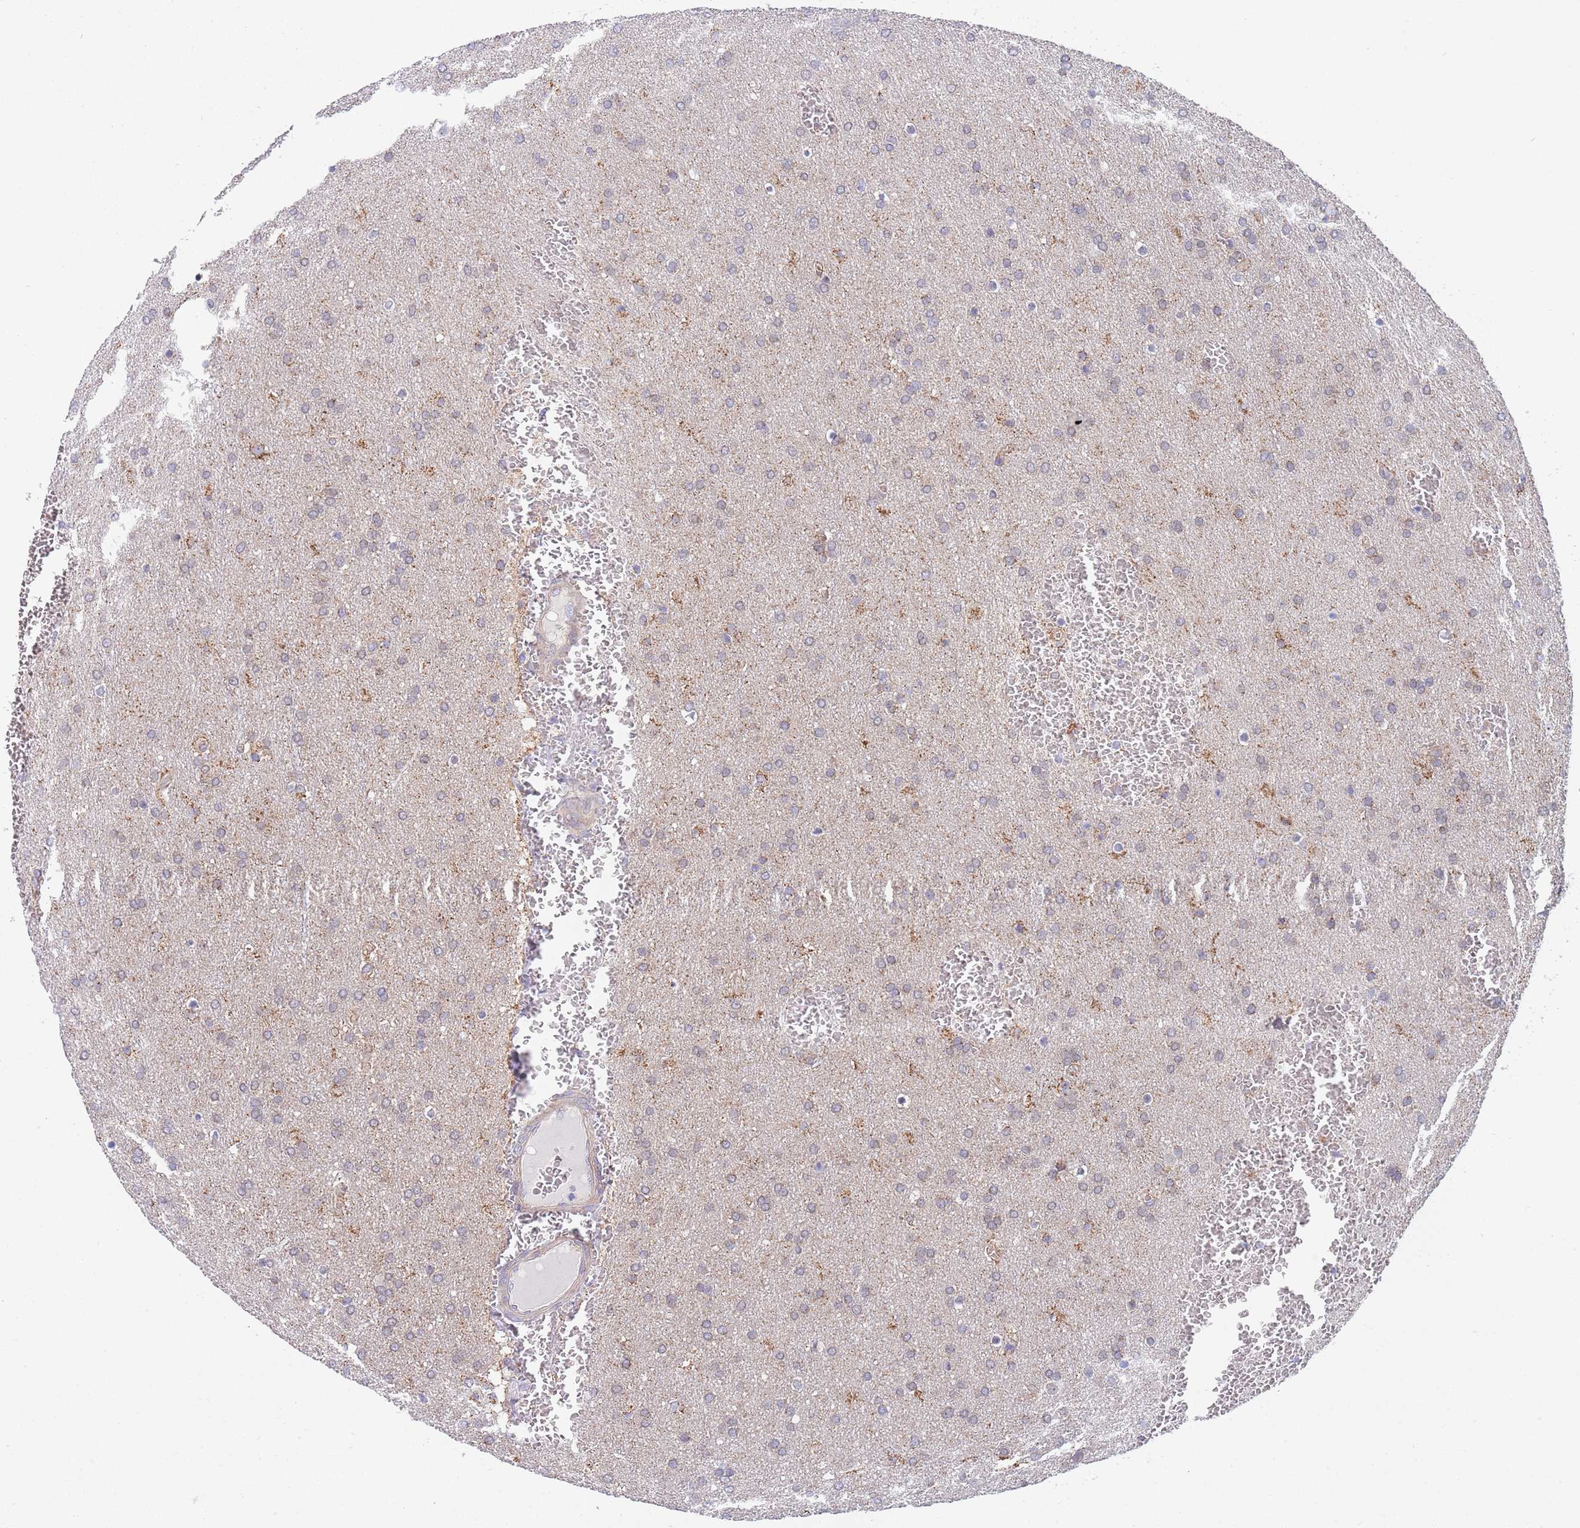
{"staining": {"intensity": "weak", "quantity": "<25%", "location": "cytoplasmic/membranous"}, "tissue": "glioma", "cell_type": "Tumor cells", "image_type": "cancer", "snomed": [{"axis": "morphology", "description": "Glioma, malignant, Low grade"}, {"axis": "topography", "description": "Brain"}], "caption": "Immunohistochemical staining of human malignant glioma (low-grade) displays no significant expression in tumor cells.", "gene": "PWWP3A", "patient": {"sex": "female", "age": 32}}